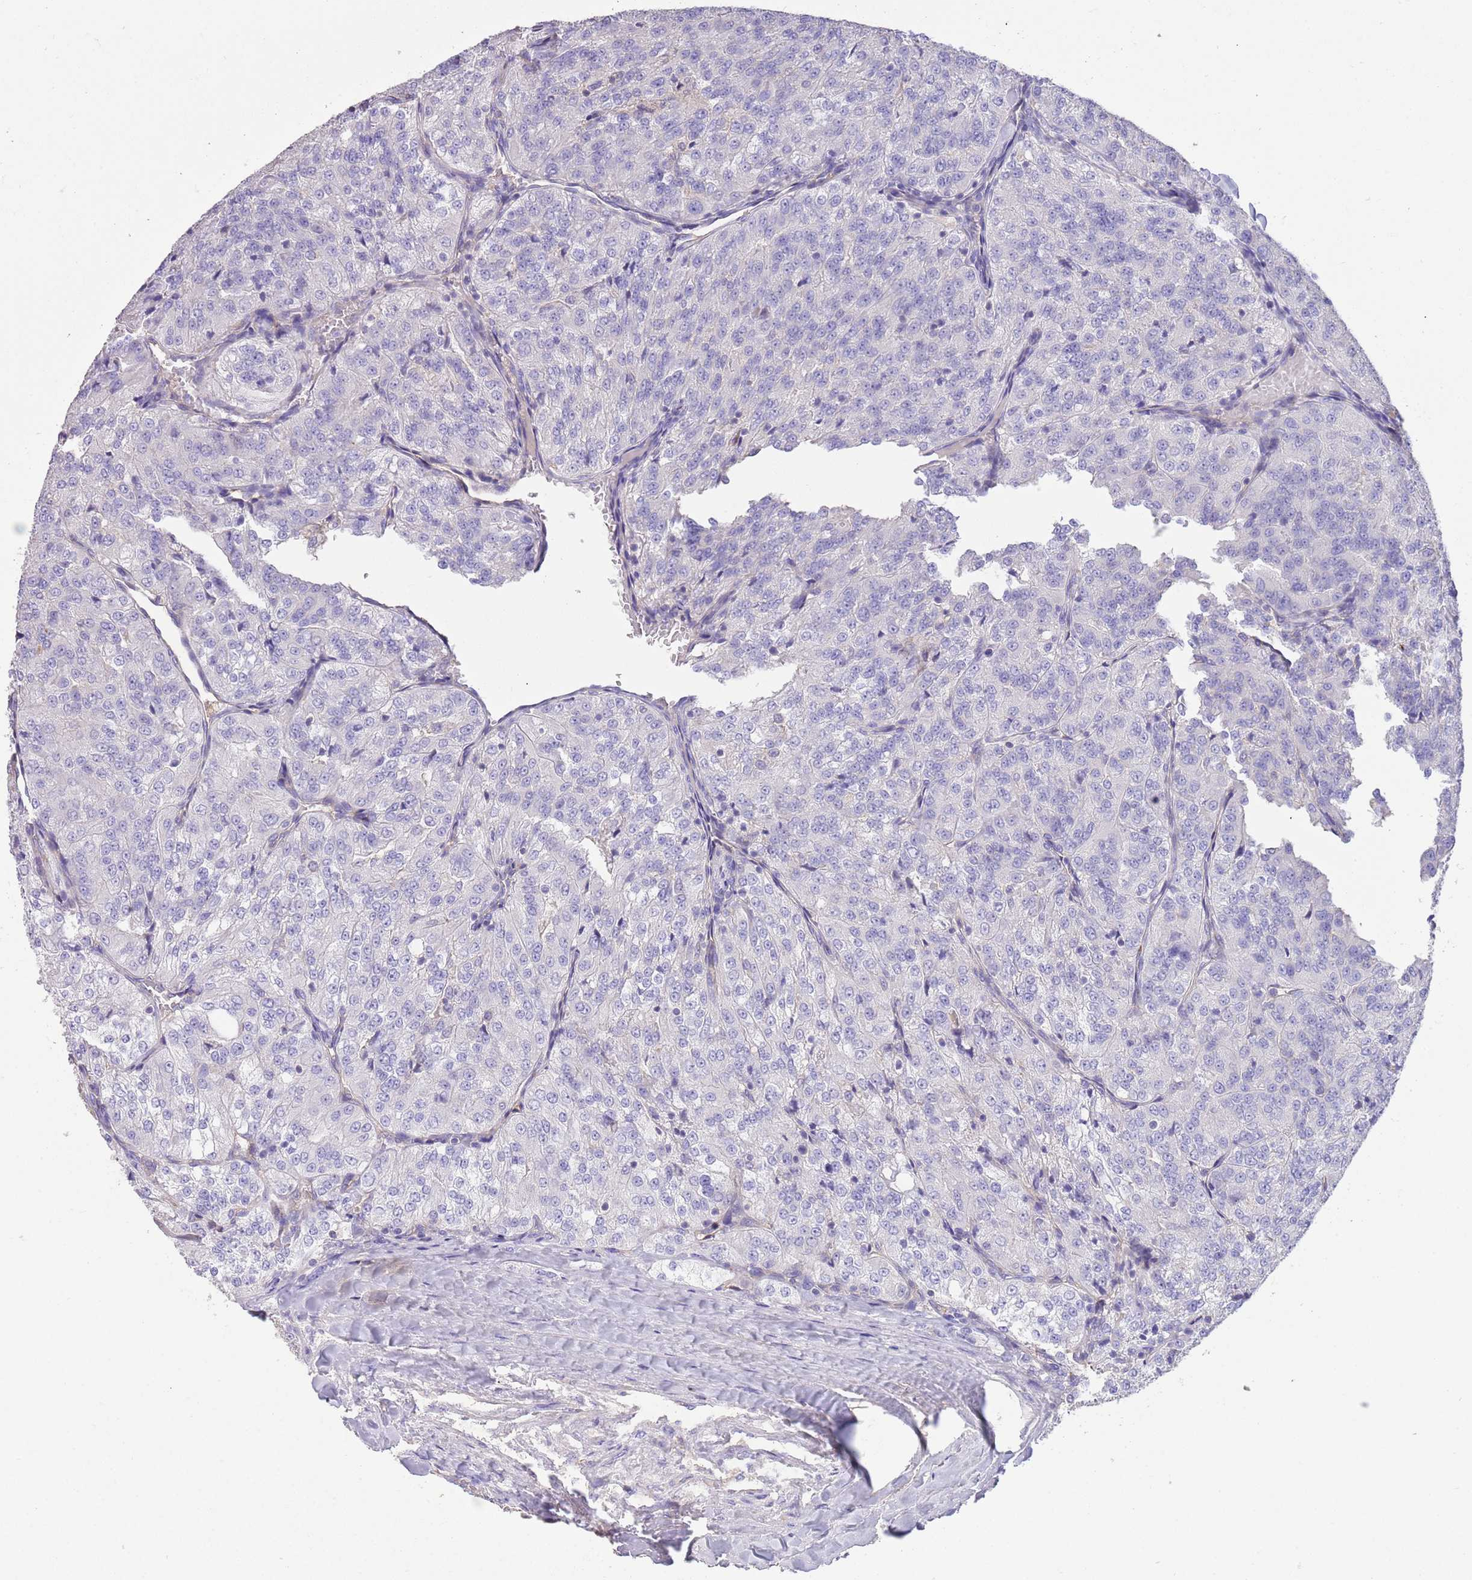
{"staining": {"intensity": "negative", "quantity": "none", "location": "none"}, "tissue": "renal cancer", "cell_type": "Tumor cells", "image_type": "cancer", "snomed": [{"axis": "morphology", "description": "Adenocarcinoma, NOS"}, {"axis": "topography", "description": "Kidney"}], "caption": "An image of renal adenocarcinoma stained for a protein demonstrates no brown staining in tumor cells.", "gene": "SFTPA1", "patient": {"sex": "female", "age": 63}}